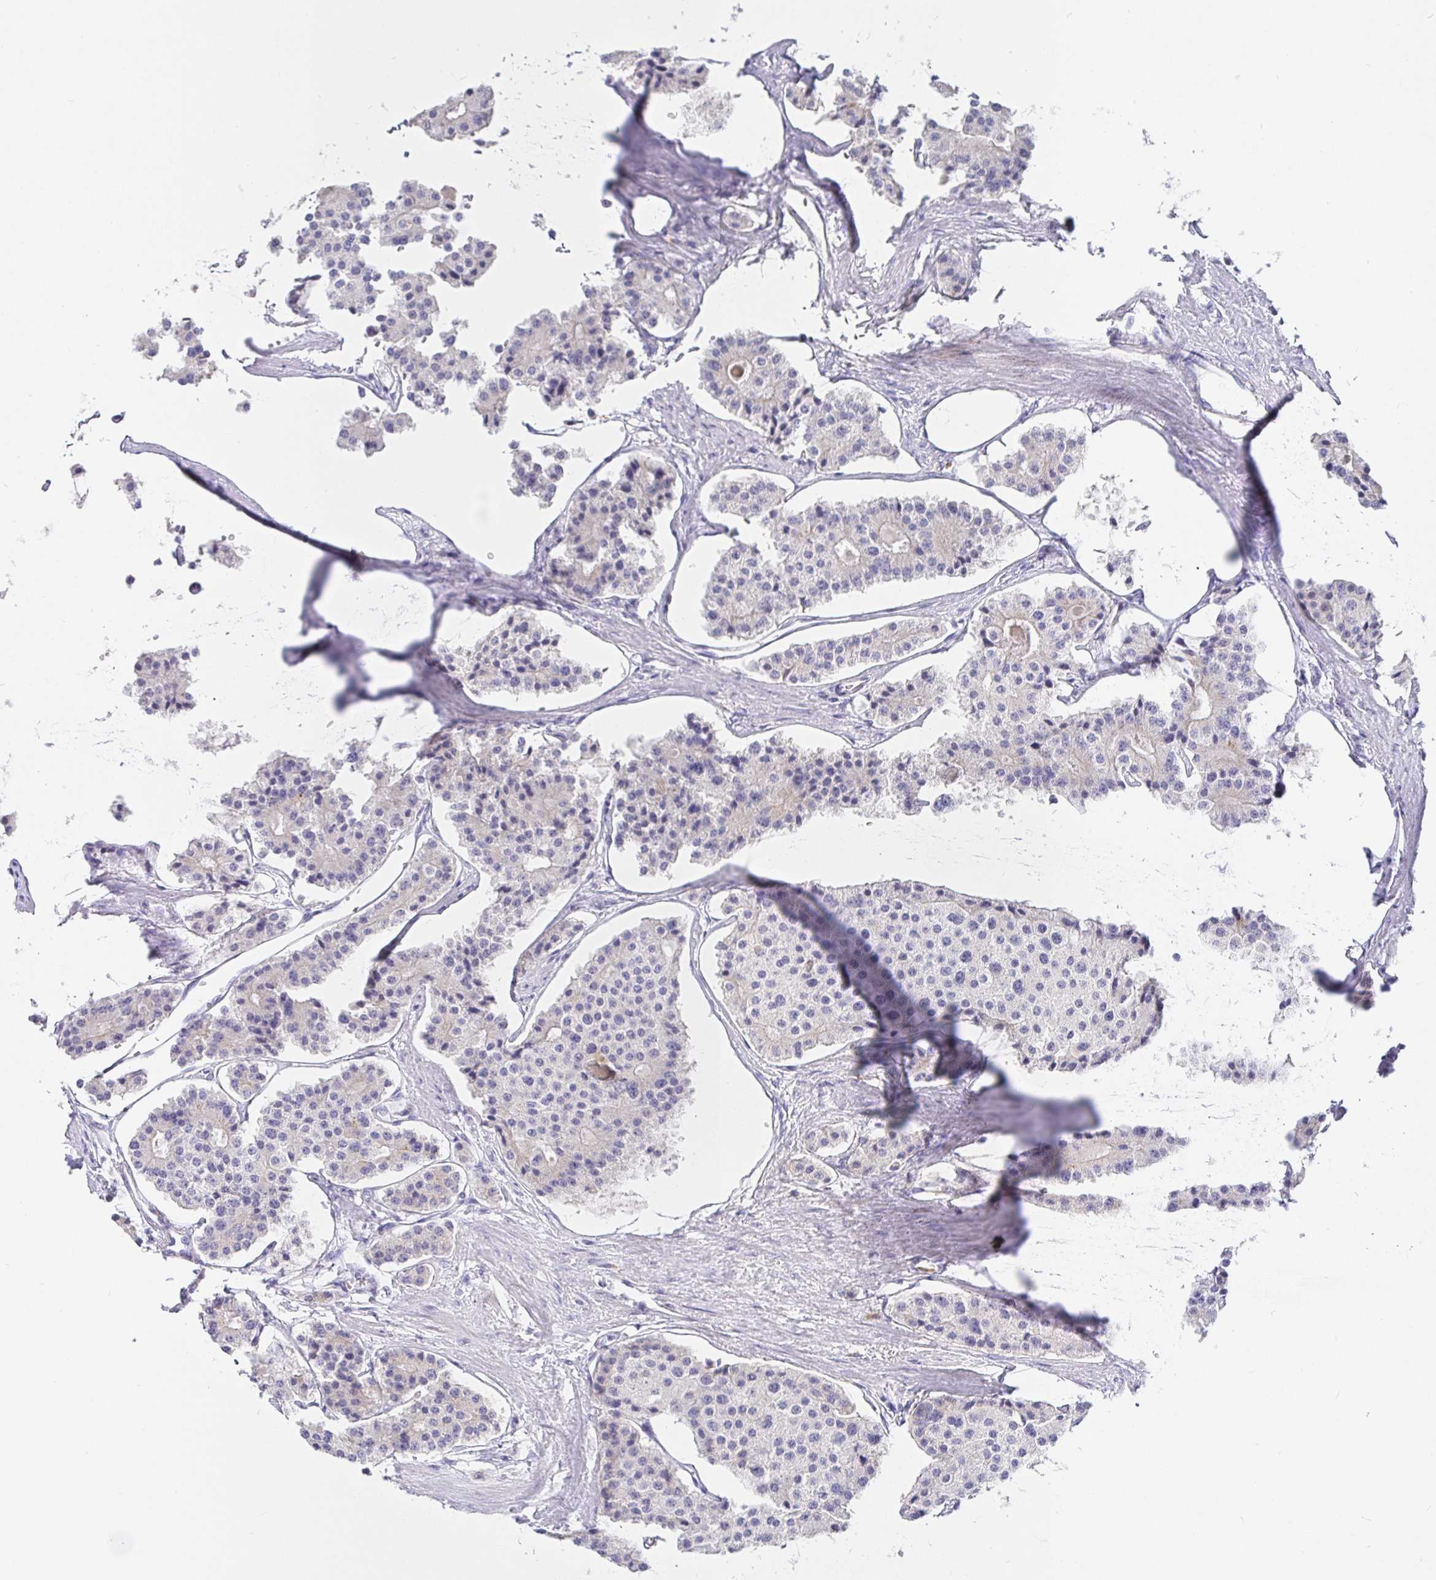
{"staining": {"intensity": "negative", "quantity": "none", "location": "none"}, "tissue": "carcinoid", "cell_type": "Tumor cells", "image_type": "cancer", "snomed": [{"axis": "morphology", "description": "Carcinoid, malignant, NOS"}, {"axis": "topography", "description": "Small intestine"}], "caption": "Tumor cells are negative for brown protein staining in malignant carcinoid. Brightfield microscopy of IHC stained with DAB (3,3'-diaminobenzidine) (brown) and hematoxylin (blue), captured at high magnification.", "gene": "KBTBD13", "patient": {"sex": "female", "age": 65}}